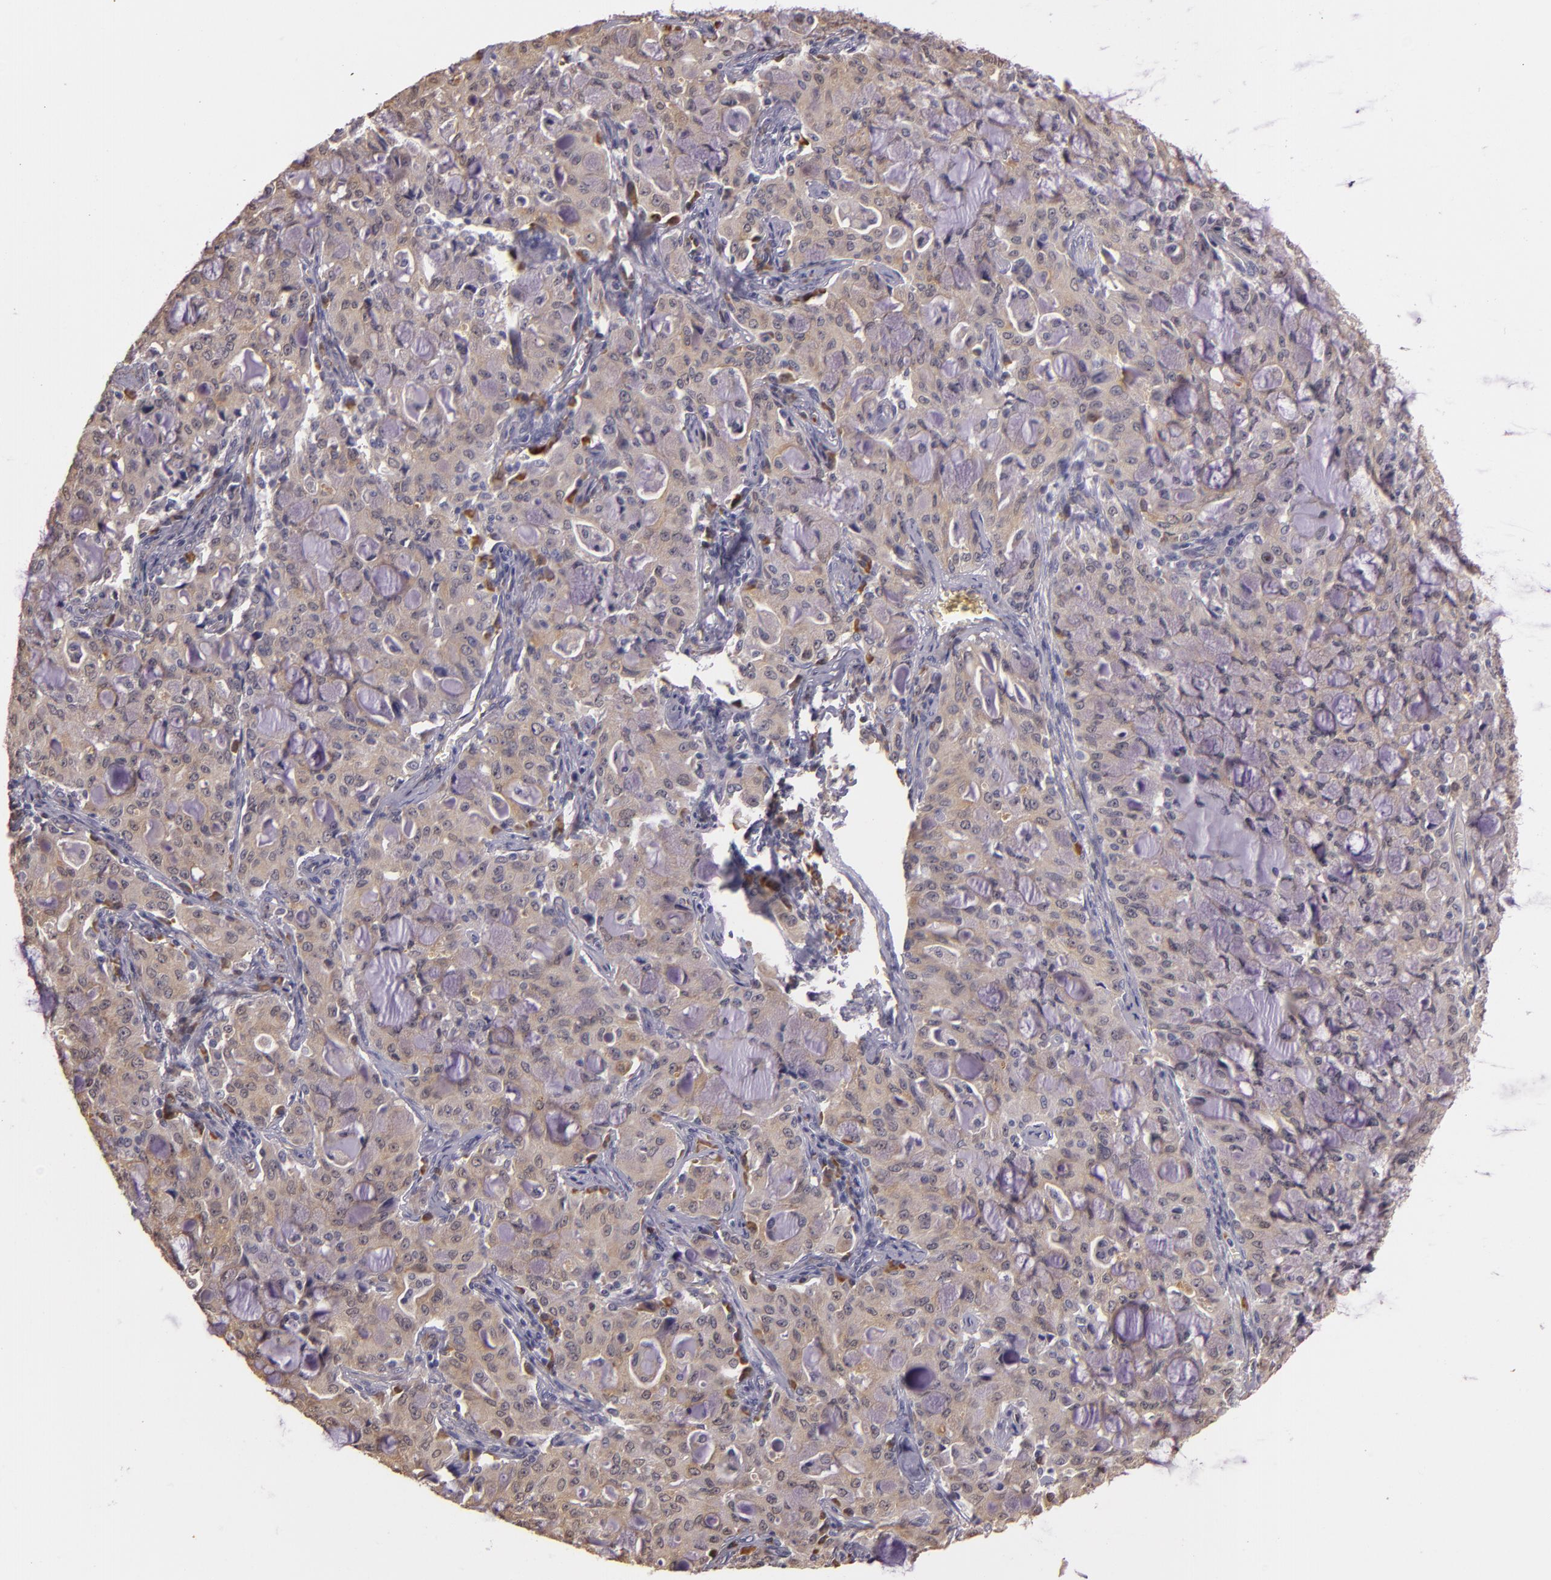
{"staining": {"intensity": "negative", "quantity": "none", "location": "none"}, "tissue": "lung cancer", "cell_type": "Tumor cells", "image_type": "cancer", "snomed": [{"axis": "morphology", "description": "Adenocarcinoma, NOS"}, {"axis": "topography", "description": "Lung"}], "caption": "Lung cancer (adenocarcinoma) was stained to show a protein in brown. There is no significant positivity in tumor cells. (Stains: DAB IHC with hematoxylin counter stain, Microscopy: brightfield microscopy at high magnification).", "gene": "SYTL4", "patient": {"sex": "female", "age": 44}}